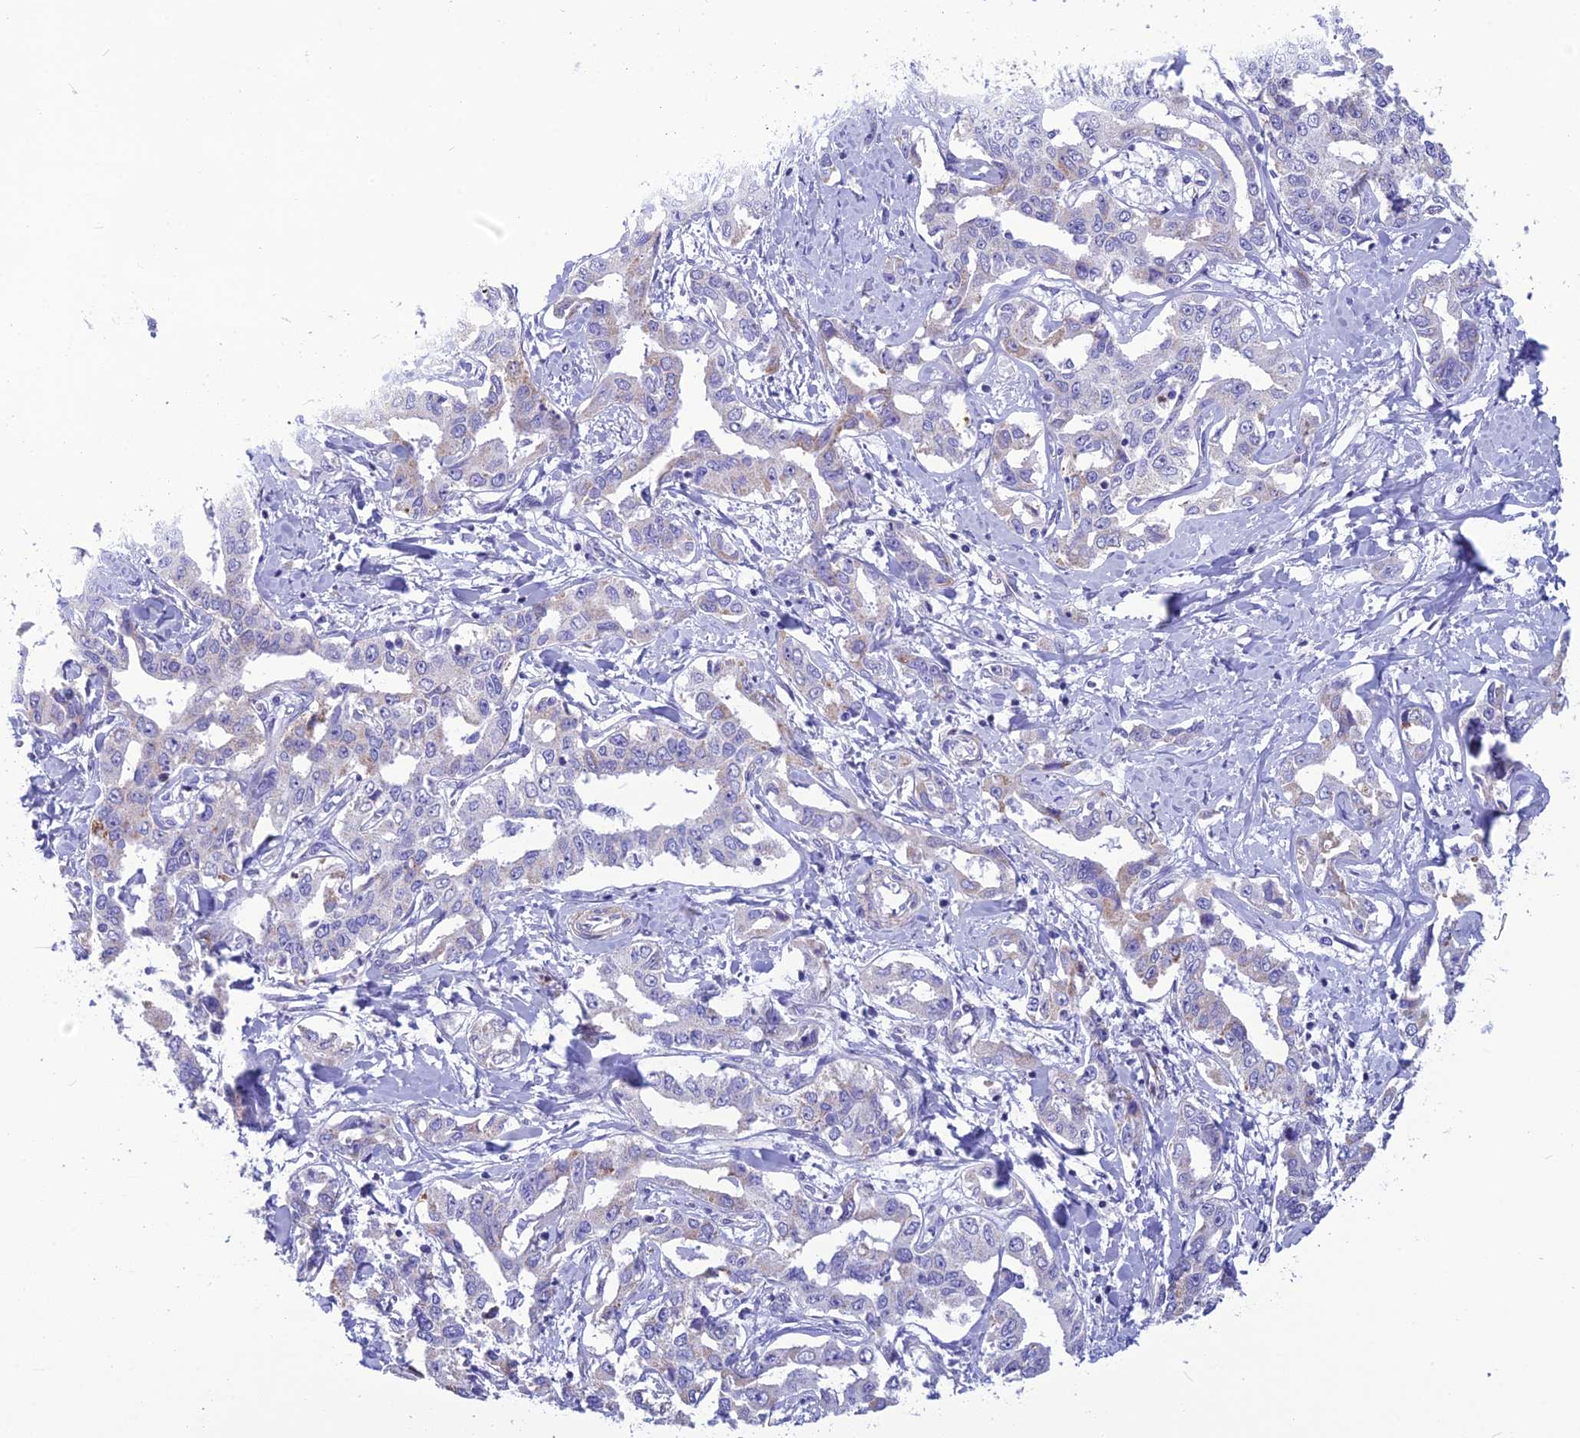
{"staining": {"intensity": "negative", "quantity": "none", "location": "none"}, "tissue": "liver cancer", "cell_type": "Tumor cells", "image_type": "cancer", "snomed": [{"axis": "morphology", "description": "Cholangiocarcinoma"}, {"axis": "topography", "description": "Liver"}], "caption": "This image is of liver cholangiocarcinoma stained with immunohistochemistry (IHC) to label a protein in brown with the nuclei are counter-stained blue. There is no positivity in tumor cells.", "gene": "POMGNT1", "patient": {"sex": "male", "age": 59}}